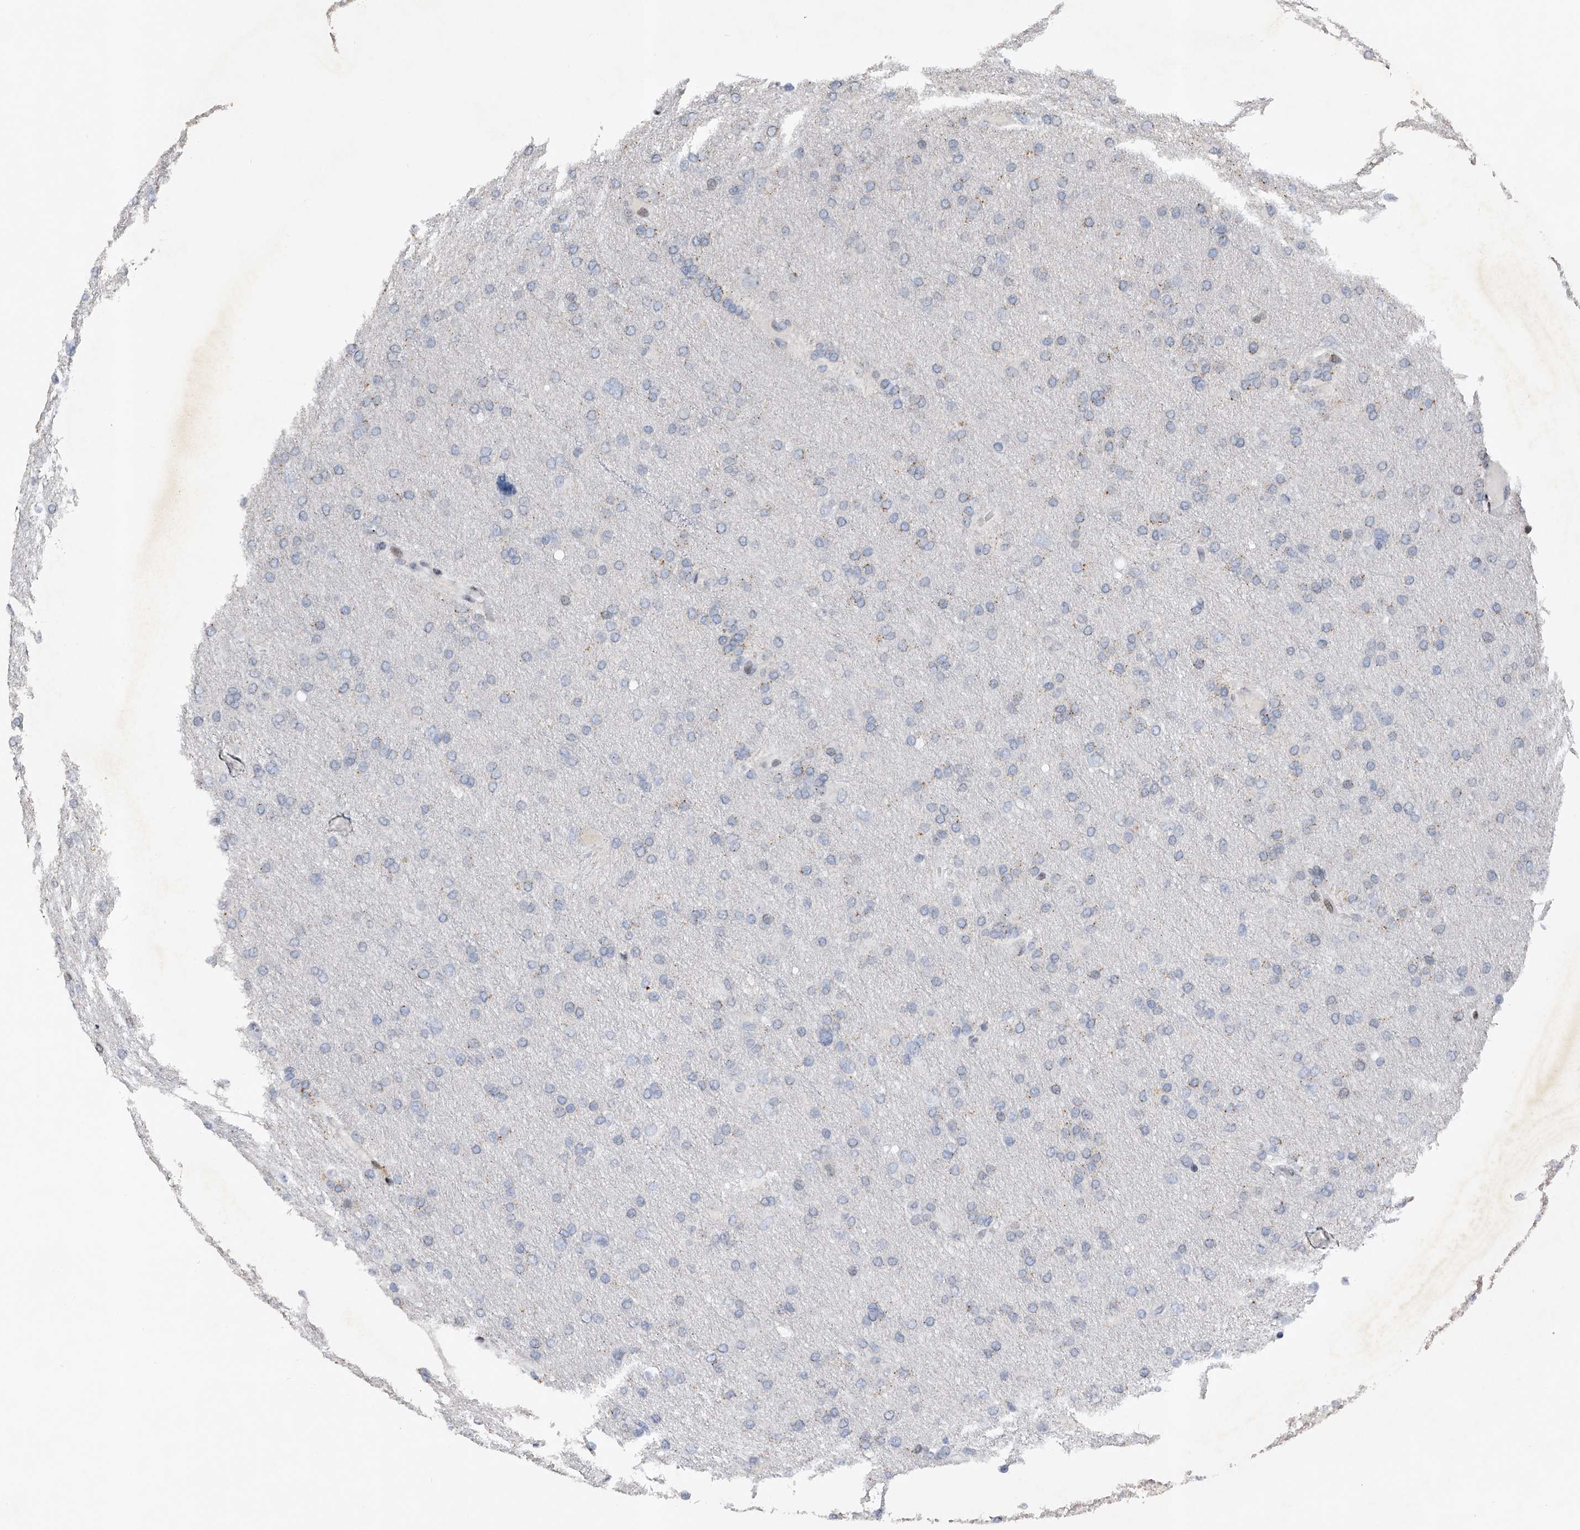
{"staining": {"intensity": "negative", "quantity": "none", "location": "none"}, "tissue": "glioma", "cell_type": "Tumor cells", "image_type": "cancer", "snomed": [{"axis": "morphology", "description": "Glioma, malignant, High grade"}, {"axis": "topography", "description": "Cerebral cortex"}], "caption": "This is an immunohistochemistry image of glioma. There is no expression in tumor cells.", "gene": "RWDD2A", "patient": {"sex": "female", "age": 36}}